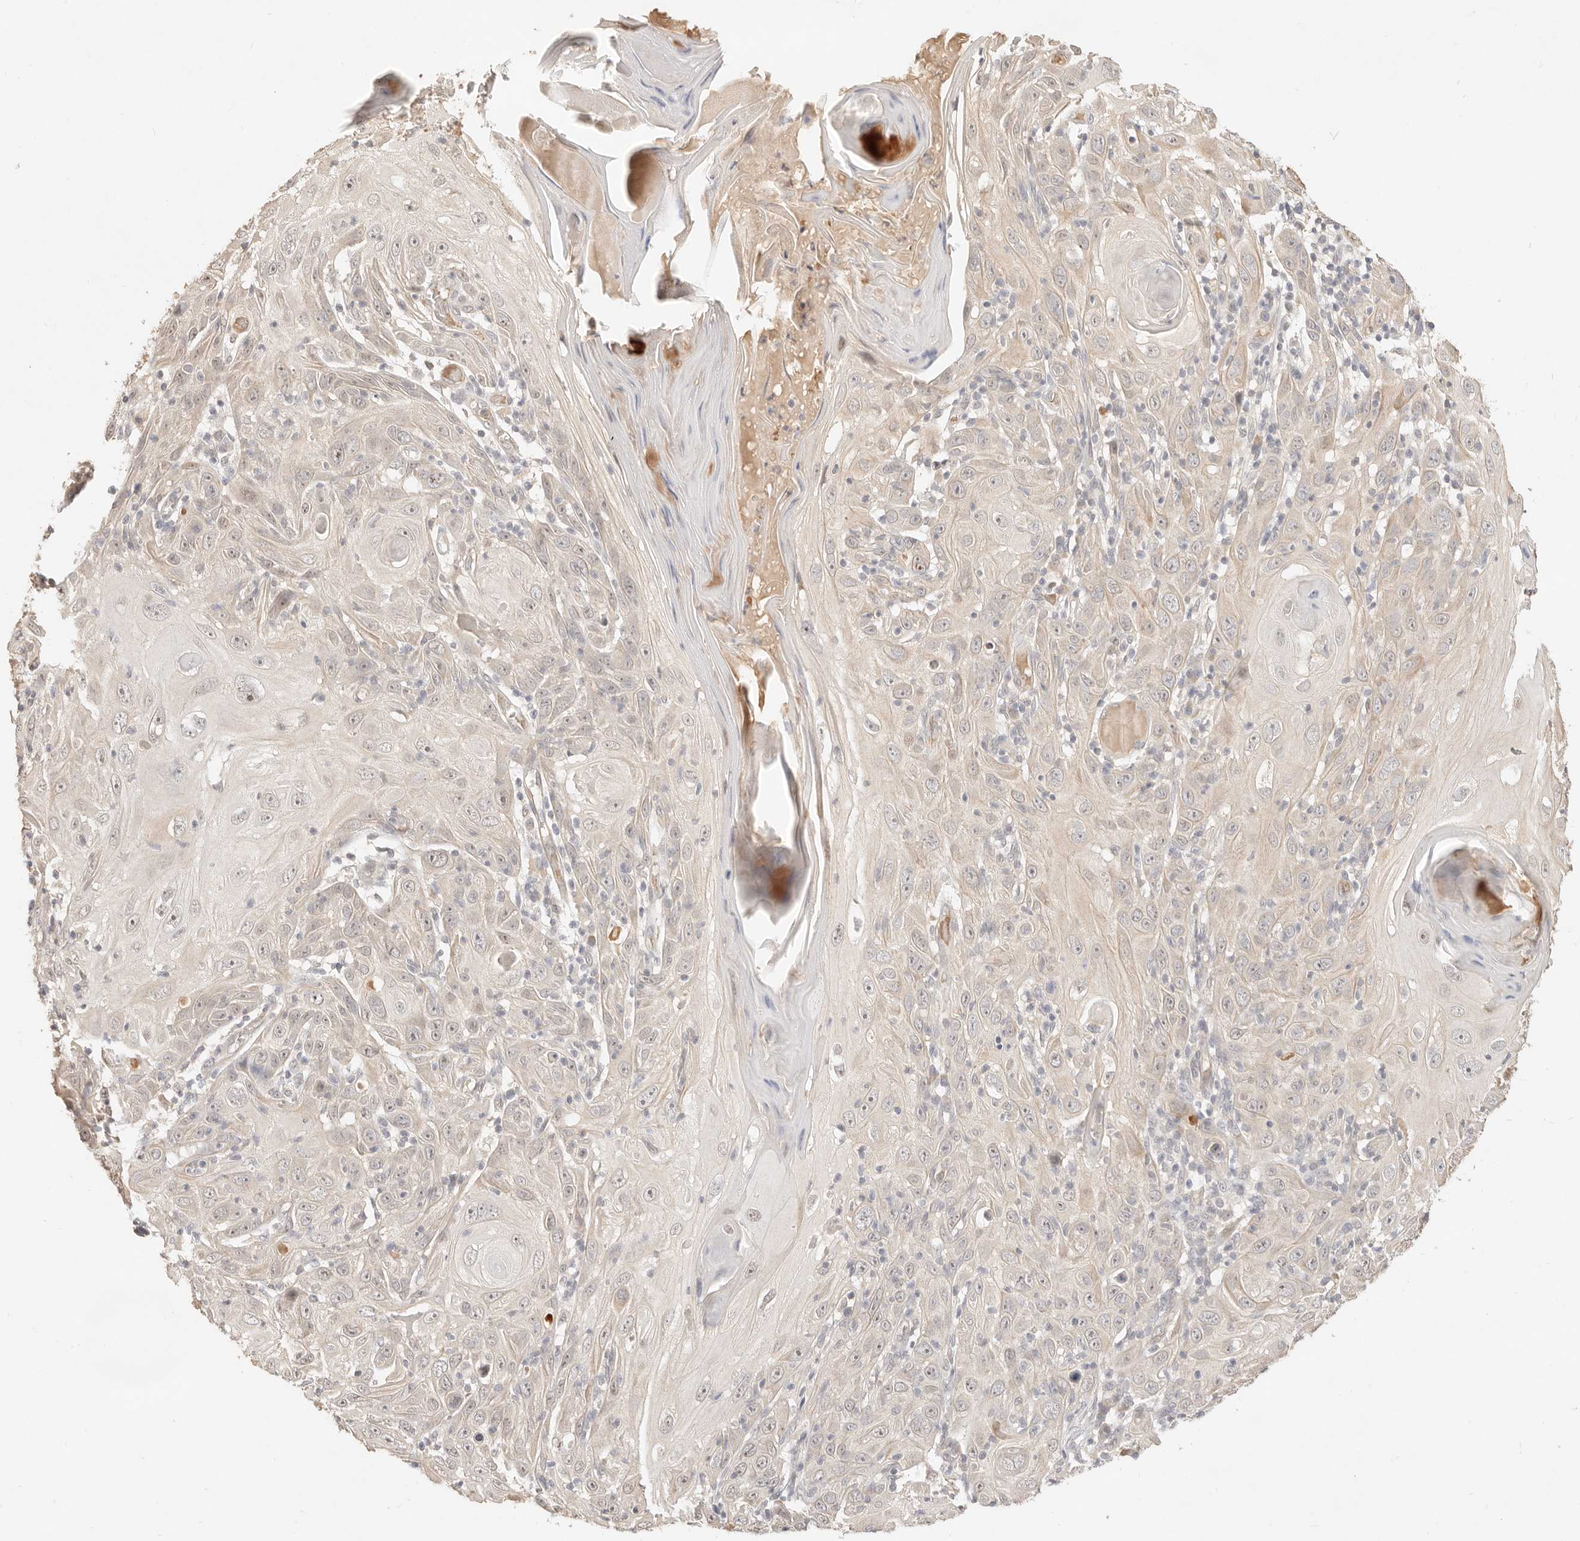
{"staining": {"intensity": "weak", "quantity": "25%-75%", "location": "nuclear"}, "tissue": "skin cancer", "cell_type": "Tumor cells", "image_type": "cancer", "snomed": [{"axis": "morphology", "description": "Squamous cell carcinoma, NOS"}, {"axis": "topography", "description": "Skin"}], "caption": "Skin cancer (squamous cell carcinoma) stained with a brown dye displays weak nuclear positive positivity in approximately 25%-75% of tumor cells.", "gene": "MEP1A", "patient": {"sex": "female", "age": 88}}